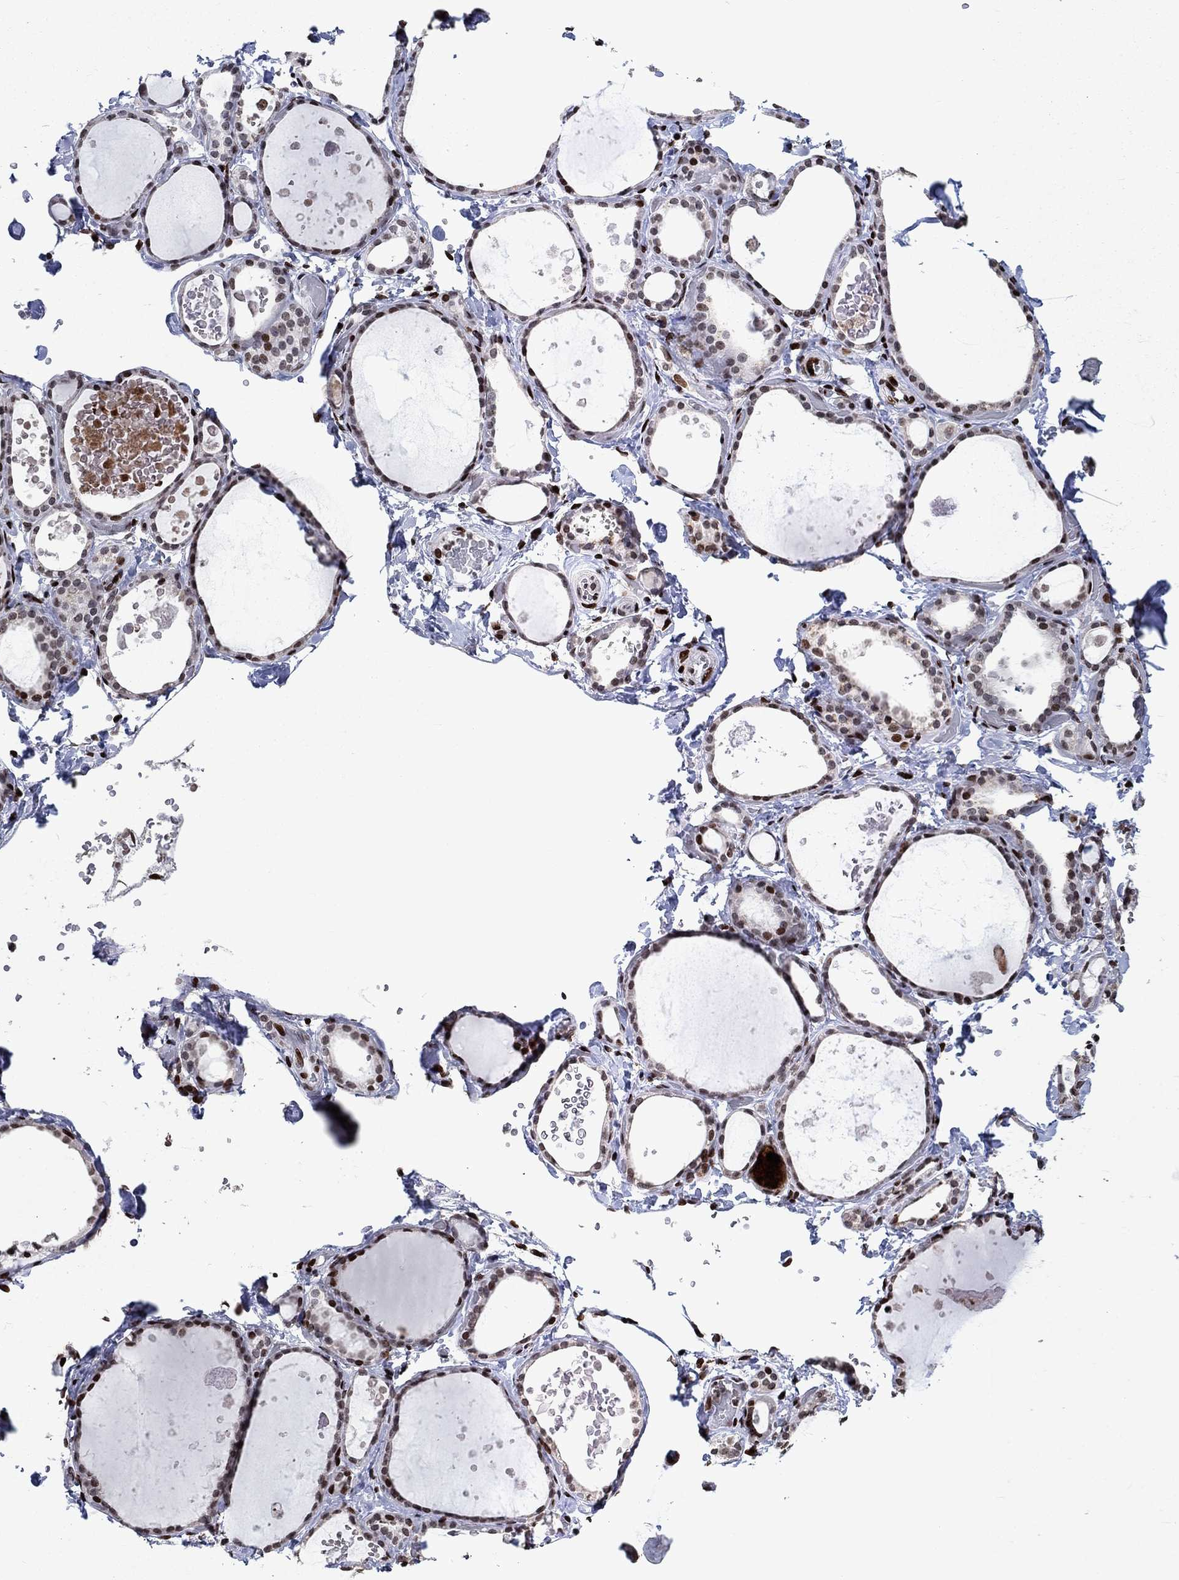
{"staining": {"intensity": "strong", "quantity": "25%-75%", "location": "nuclear"}, "tissue": "thyroid gland", "cell_type": "Glandular cells", "image_type": "normal", "snomed": [{"axis": "morphology", "description": "Normal tissue, NOS"}, {"axis": "topography", "description": "Thyroid gland"}], "caption": "The micrograph displays staining of unremarkable thyroid gland, revealing strong nuclear protein expression (brown color) within glandular cells. (brown staining indicates protein expression, while blue staining denotes nuclei).", "gene": "SRSF3", "patient": {"sex": "female", "age": 56}}